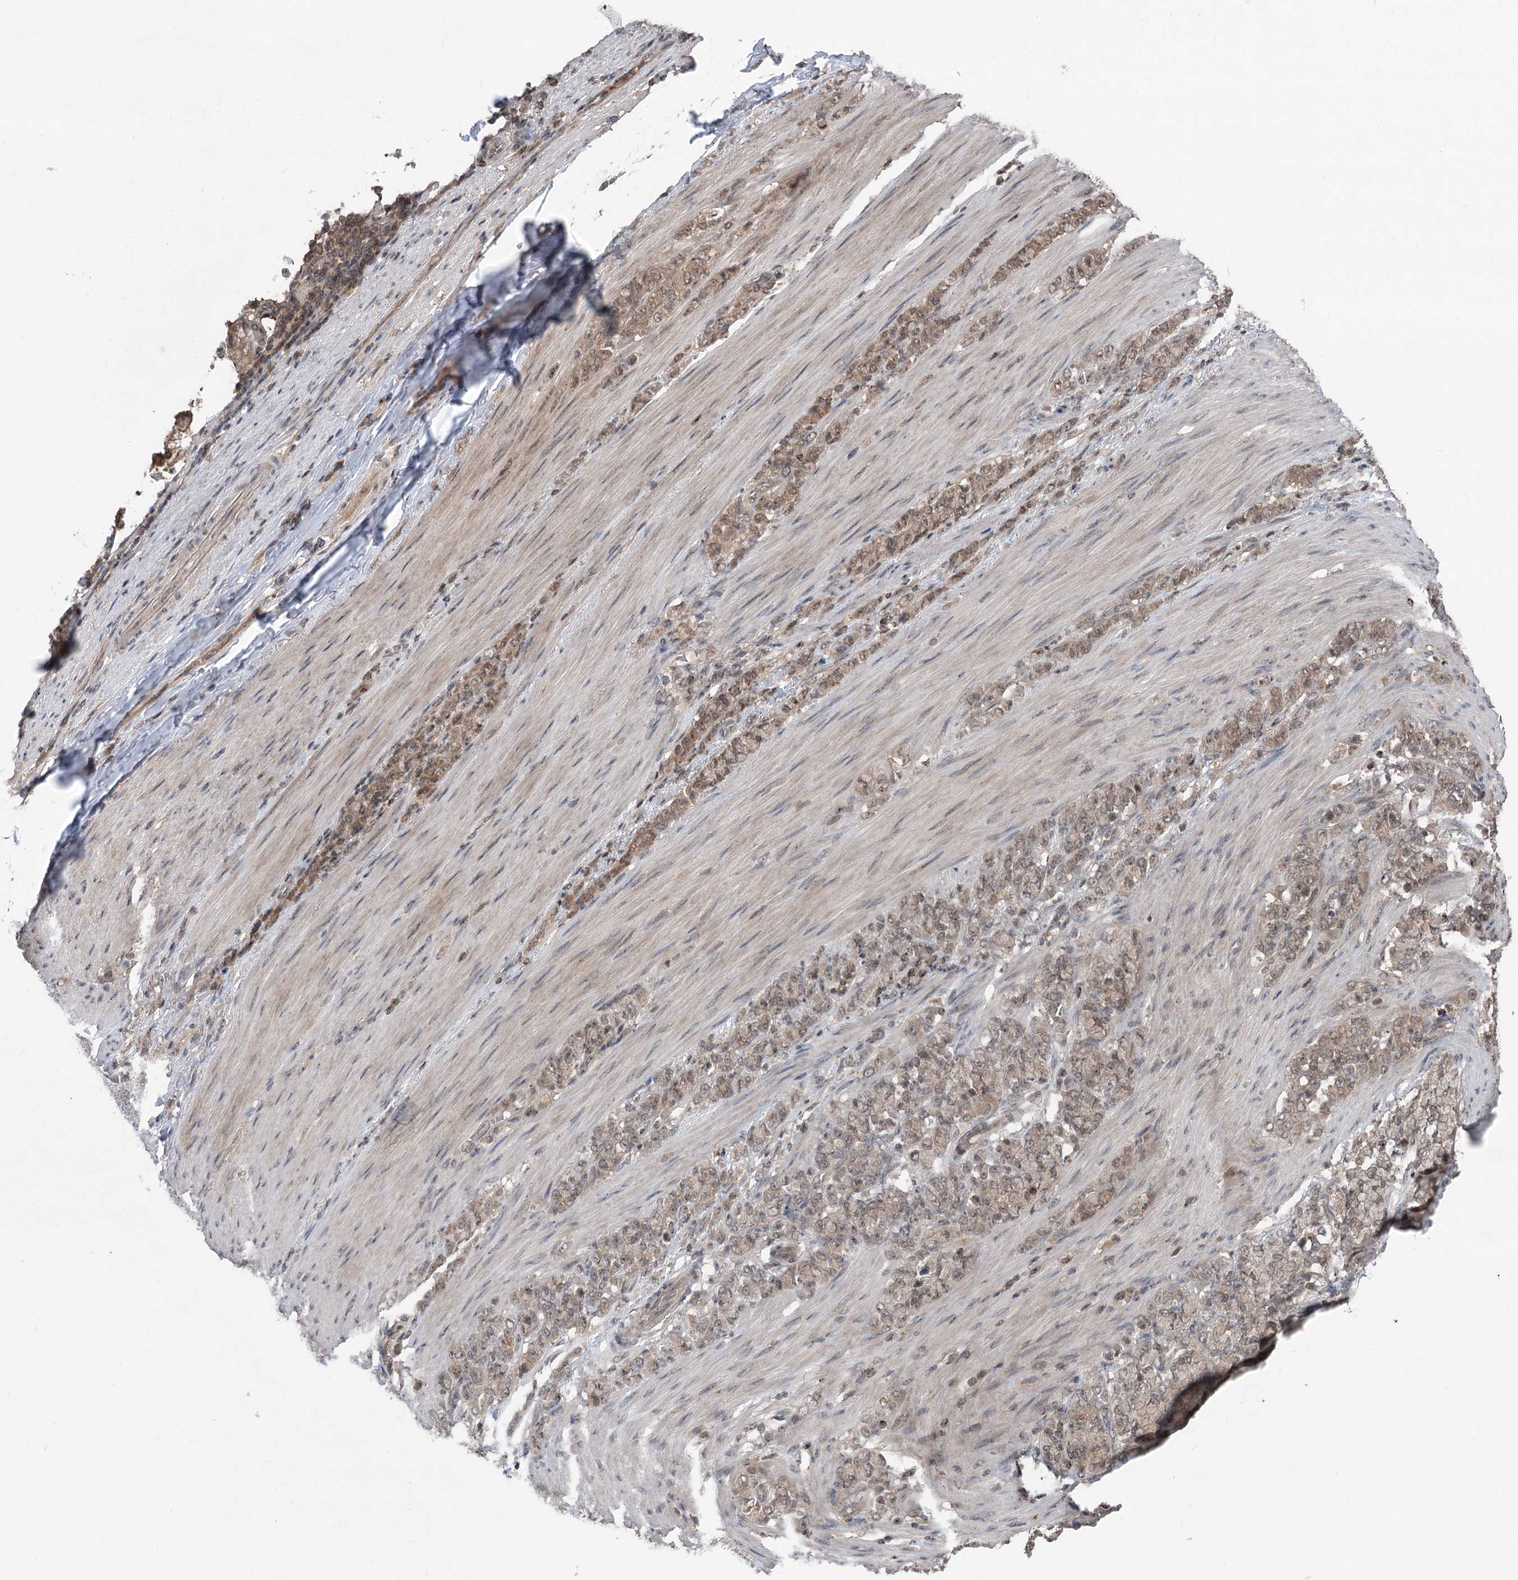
{"staining": {"intensity": "moderate", "quantity": ">75%", "location": "cytoplasmic/membranous,nuclear"}, "tissue": "stomach cancer", "cell_type": "Tumor cells", "image_type": "cancer", "snomed": [{"axis": "morphology", "description": "Adenocarcinoma, NOS"}, {"axis": "topography", "description": "Stomach"}], "caption": "Moderate cytoplasmic/membranous and nuclear expression is appreciated in about >75% of tumor cells in stomach cancer (adenocarcinoma).", "gene": "CCSER2", "patient": {"sex": "female", "age": 79}}